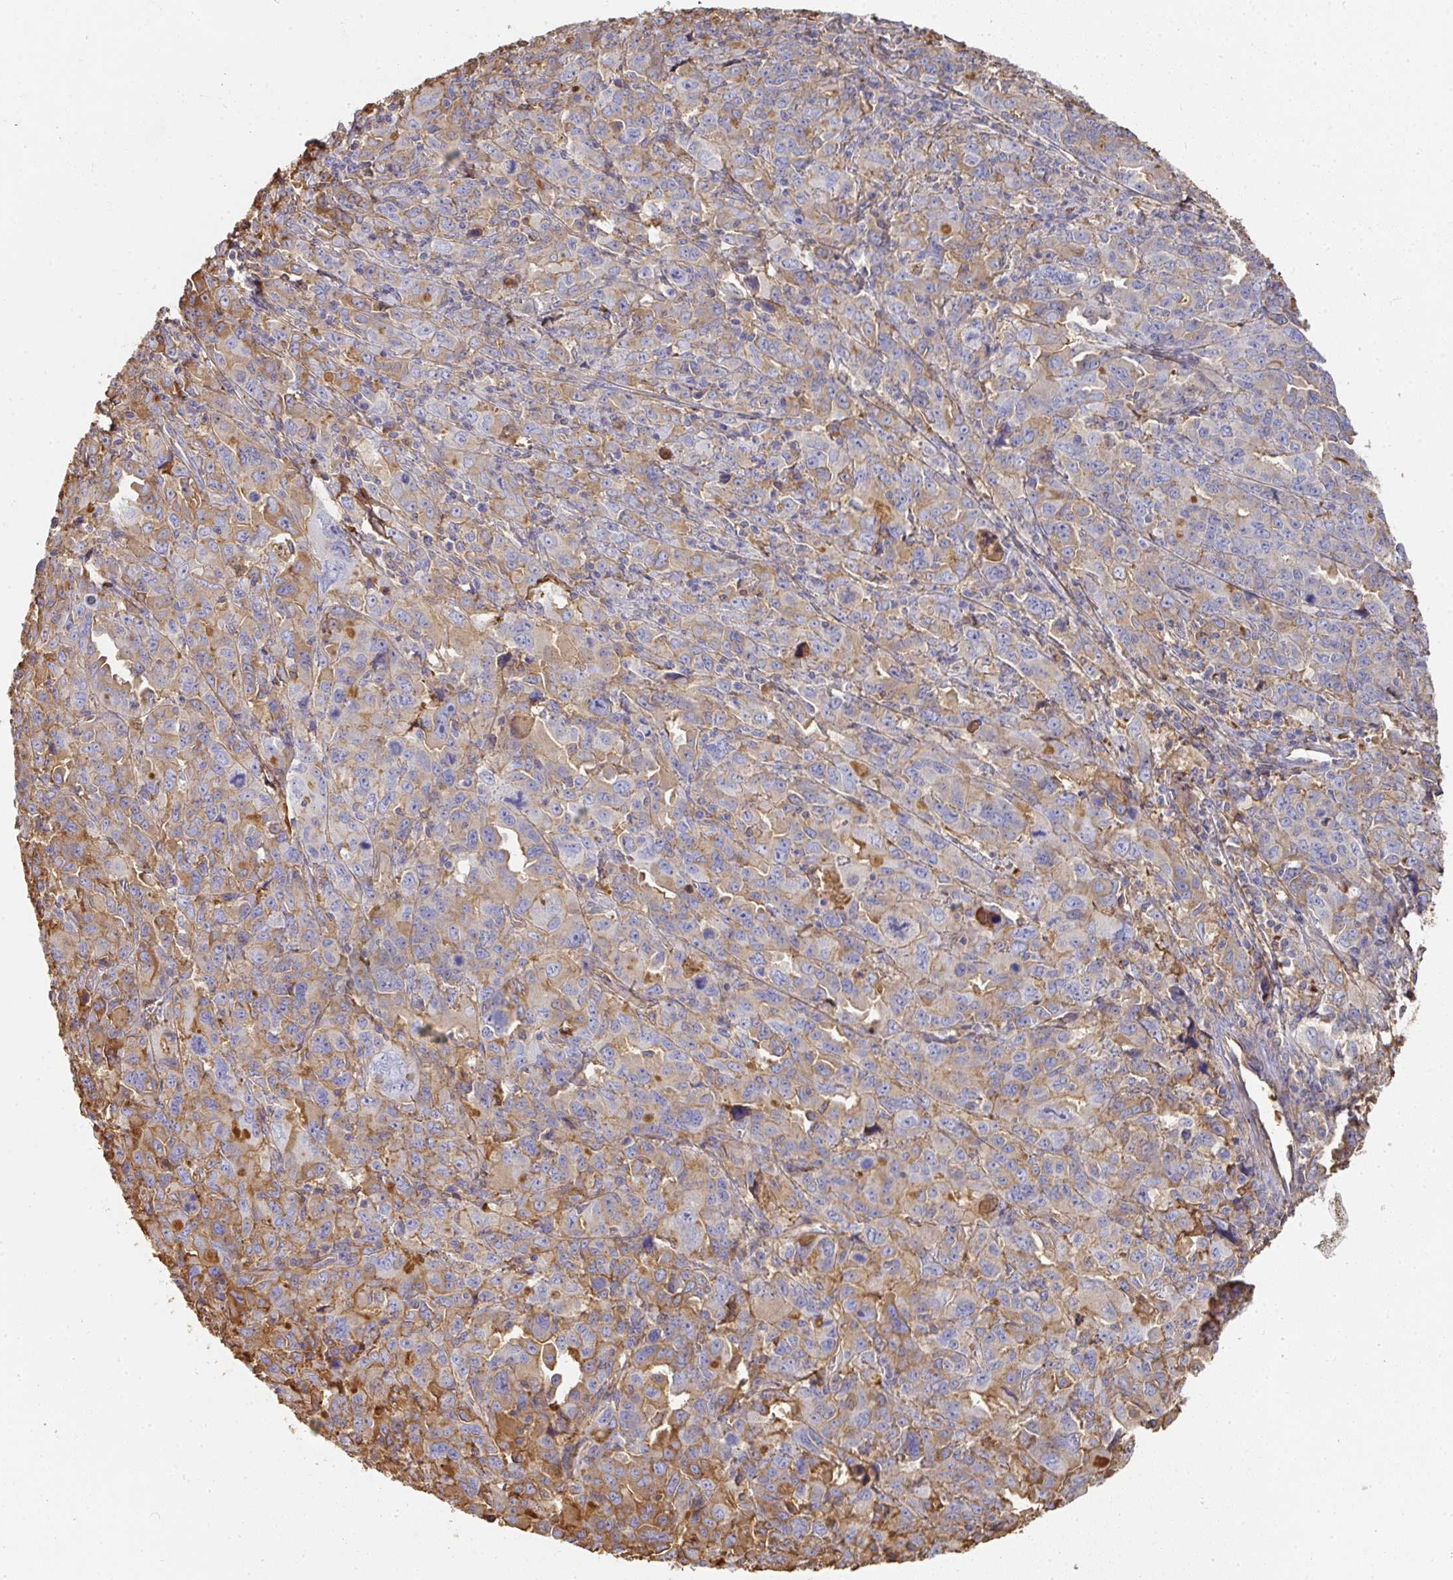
{"staining": {"intensity": "moderate", "quantity": "25%-75%", "location": "cytoplasmic/membranous"}, "tissue": "ovarian cancer", "cell_type": "Tumor cells", "image_type": "cancer", "snomed": [{"axis": "morphology", "description": "Adenocarcinoma, NOS"}, {"axis": "morphology", "description": "Carcinoma, endometroid"}, {"axis": "topography", "description": "Ovary"}], "caption": "An image of ovarian cancer (adenocarcinoma) stained for a protein shows moderate cytoplasmic/membranous brown staining in tumor cells. (brown staining indicates protein expression, while blue staining denotes nuclei).", "gene": "ALB", "patient": {"sex": "female", "age": 72}}